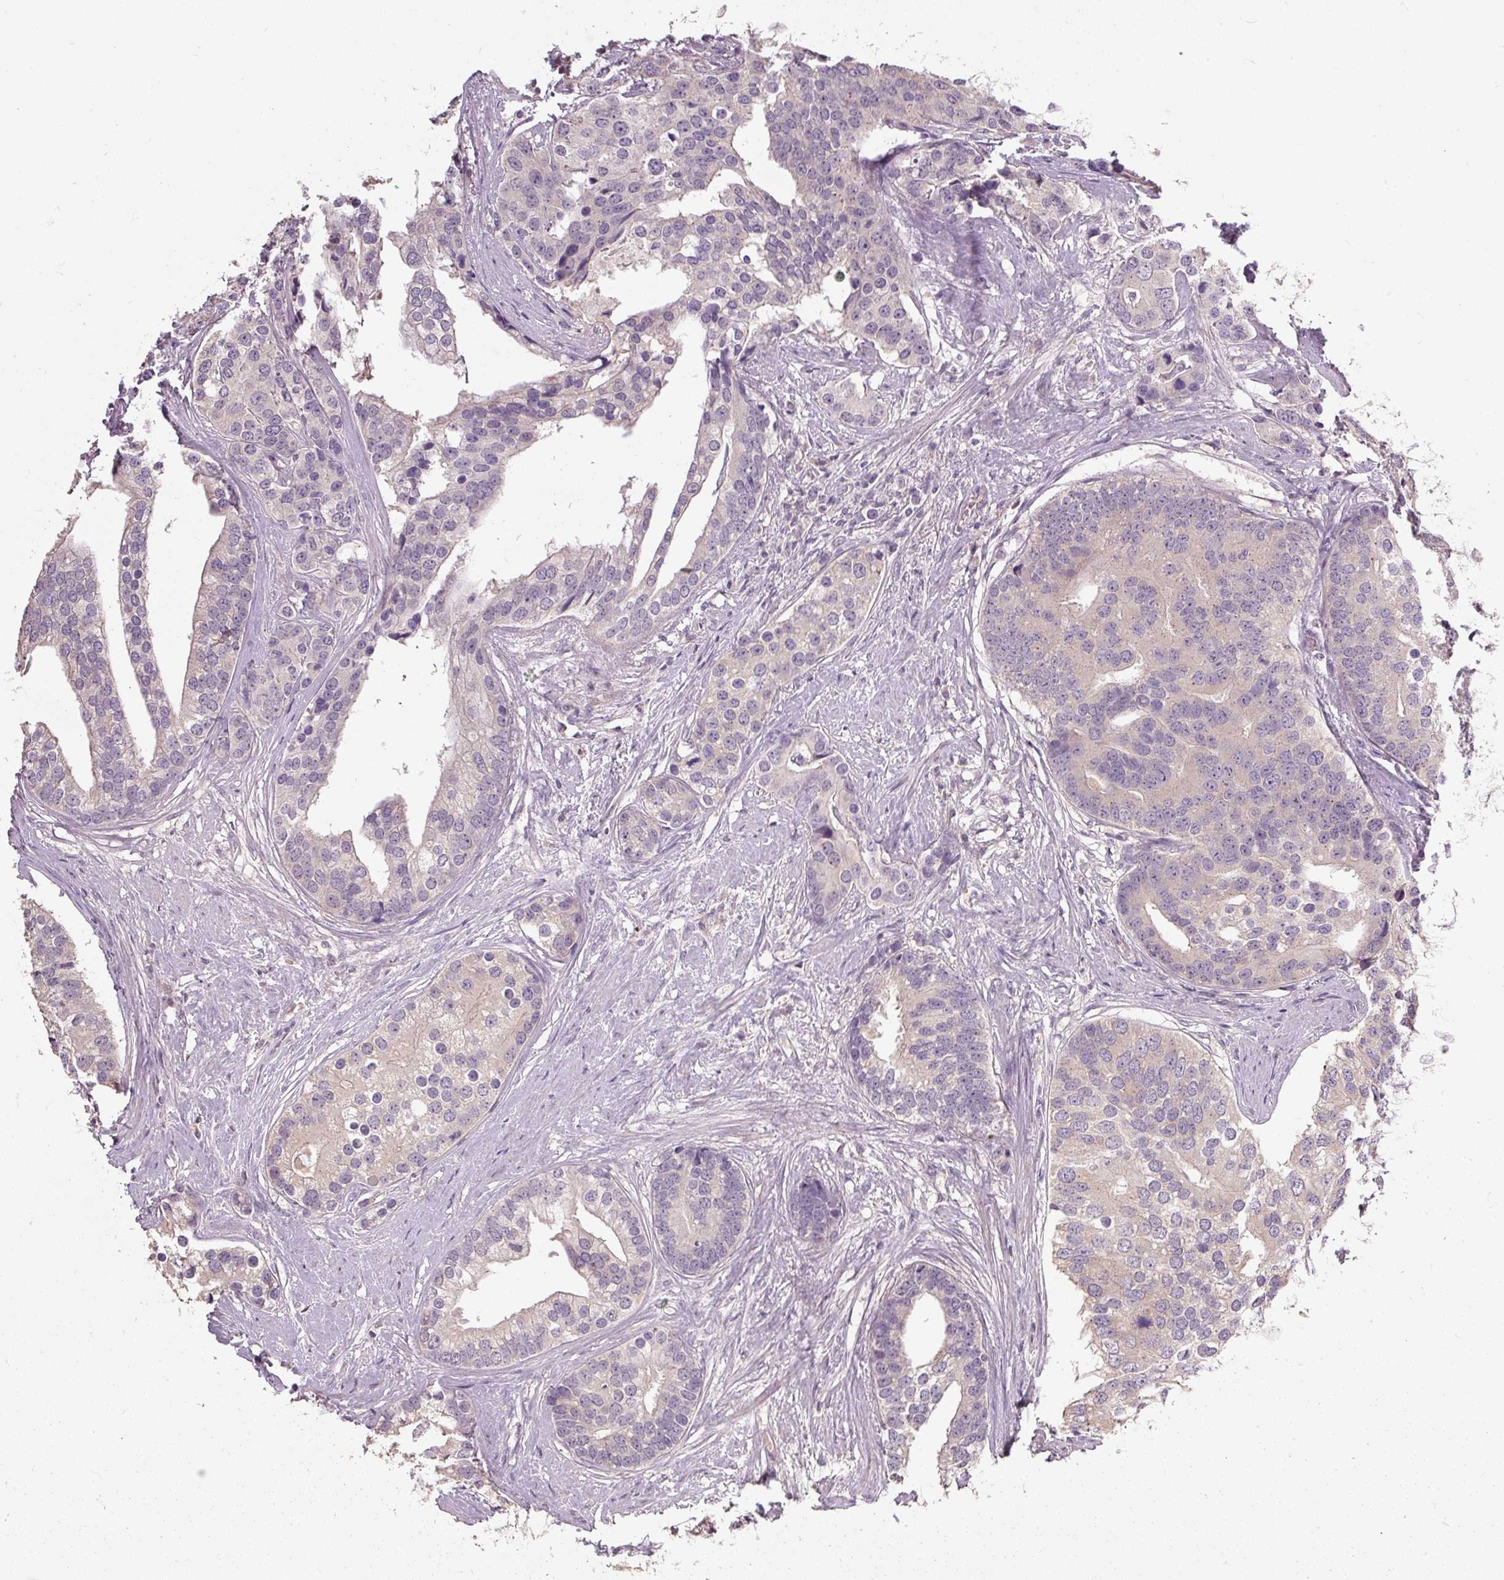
{"staining": {"intensity": "negative", "quantity": "none", "location": "none"}, "tissue": "prostate cancer", "cell_type": "Tumor cells", "image_type": "cancer", "snomed": [{"axis": "morphology", "description": "Adenocarcinoma, High grade"}, {"axis": "topography", "description": "Prostate"}], "caption": "Prostate cancer (high-grade adenocarcinoma) stained for a protein using immunohistochemistry (IHC) shows no staining tumor cells.", "gene": "CFAP65", "patient": {"sex": "male", "age": 62}}